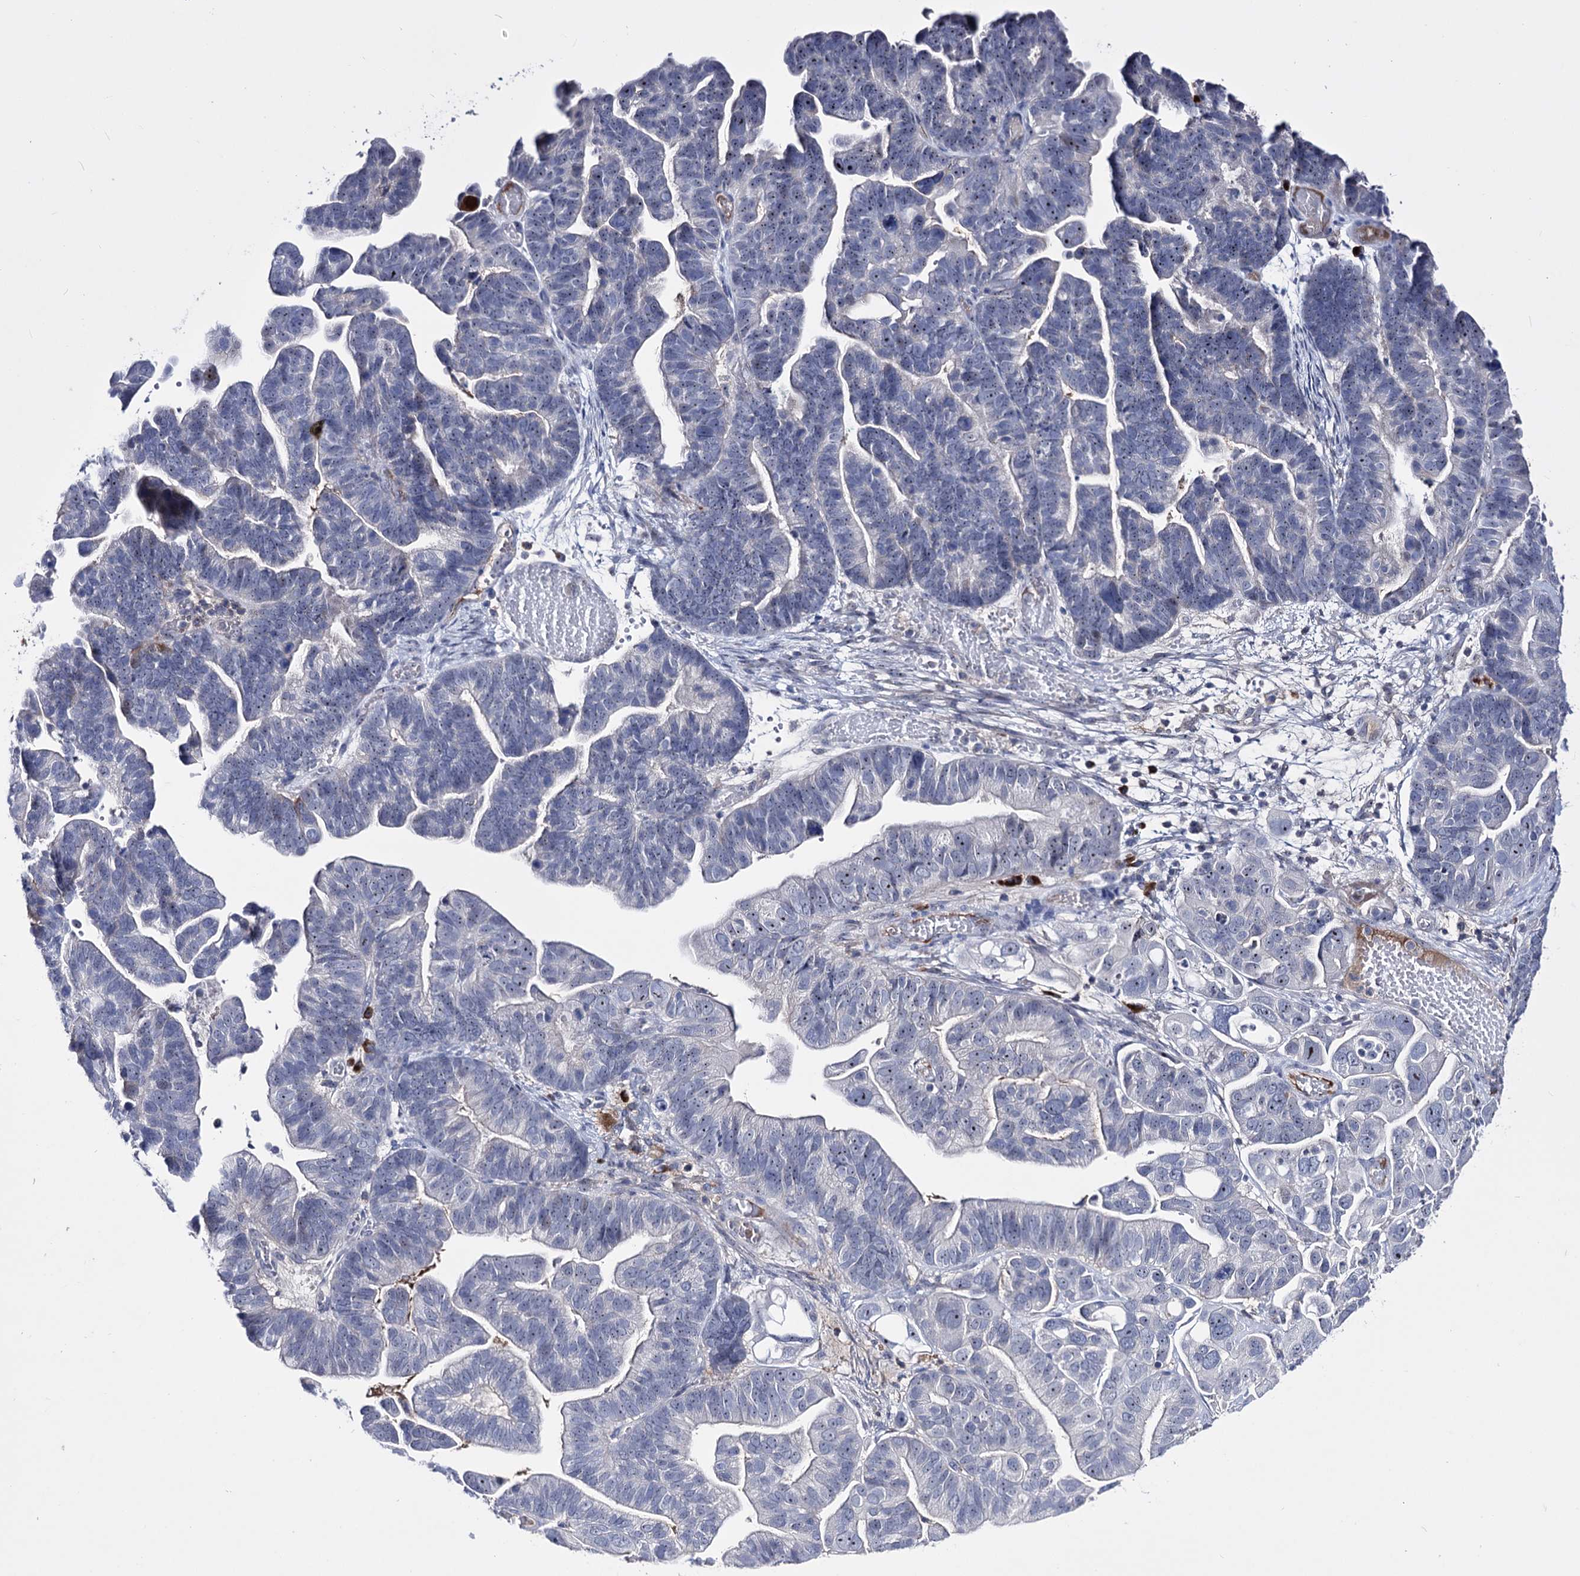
{"staining": {"intensity": "moderate", "quantity": "<25%", "location": "nuclear"}, "tissue": "ovarian cancer", "cell_type": "Tumor cells", "image_type": "cancer", "snomed": [{"axis": "morphology", "description": "Cystadenocarcinoma, serous, NOS"}, {"axis": "topography", "description": "Ovary"}], "caption": "This photomicrograph reveals ovarian cancer (serous cystadenocarcinoma) stained with immunohistochemistry (IHC) to label a protein in brown. The nuclear of tumor cells show moderate positivity for the protein. Nuclei are counter-stained blue.", "gene": "PCGF5", "patient": {"sex": "female", "age": 56}}